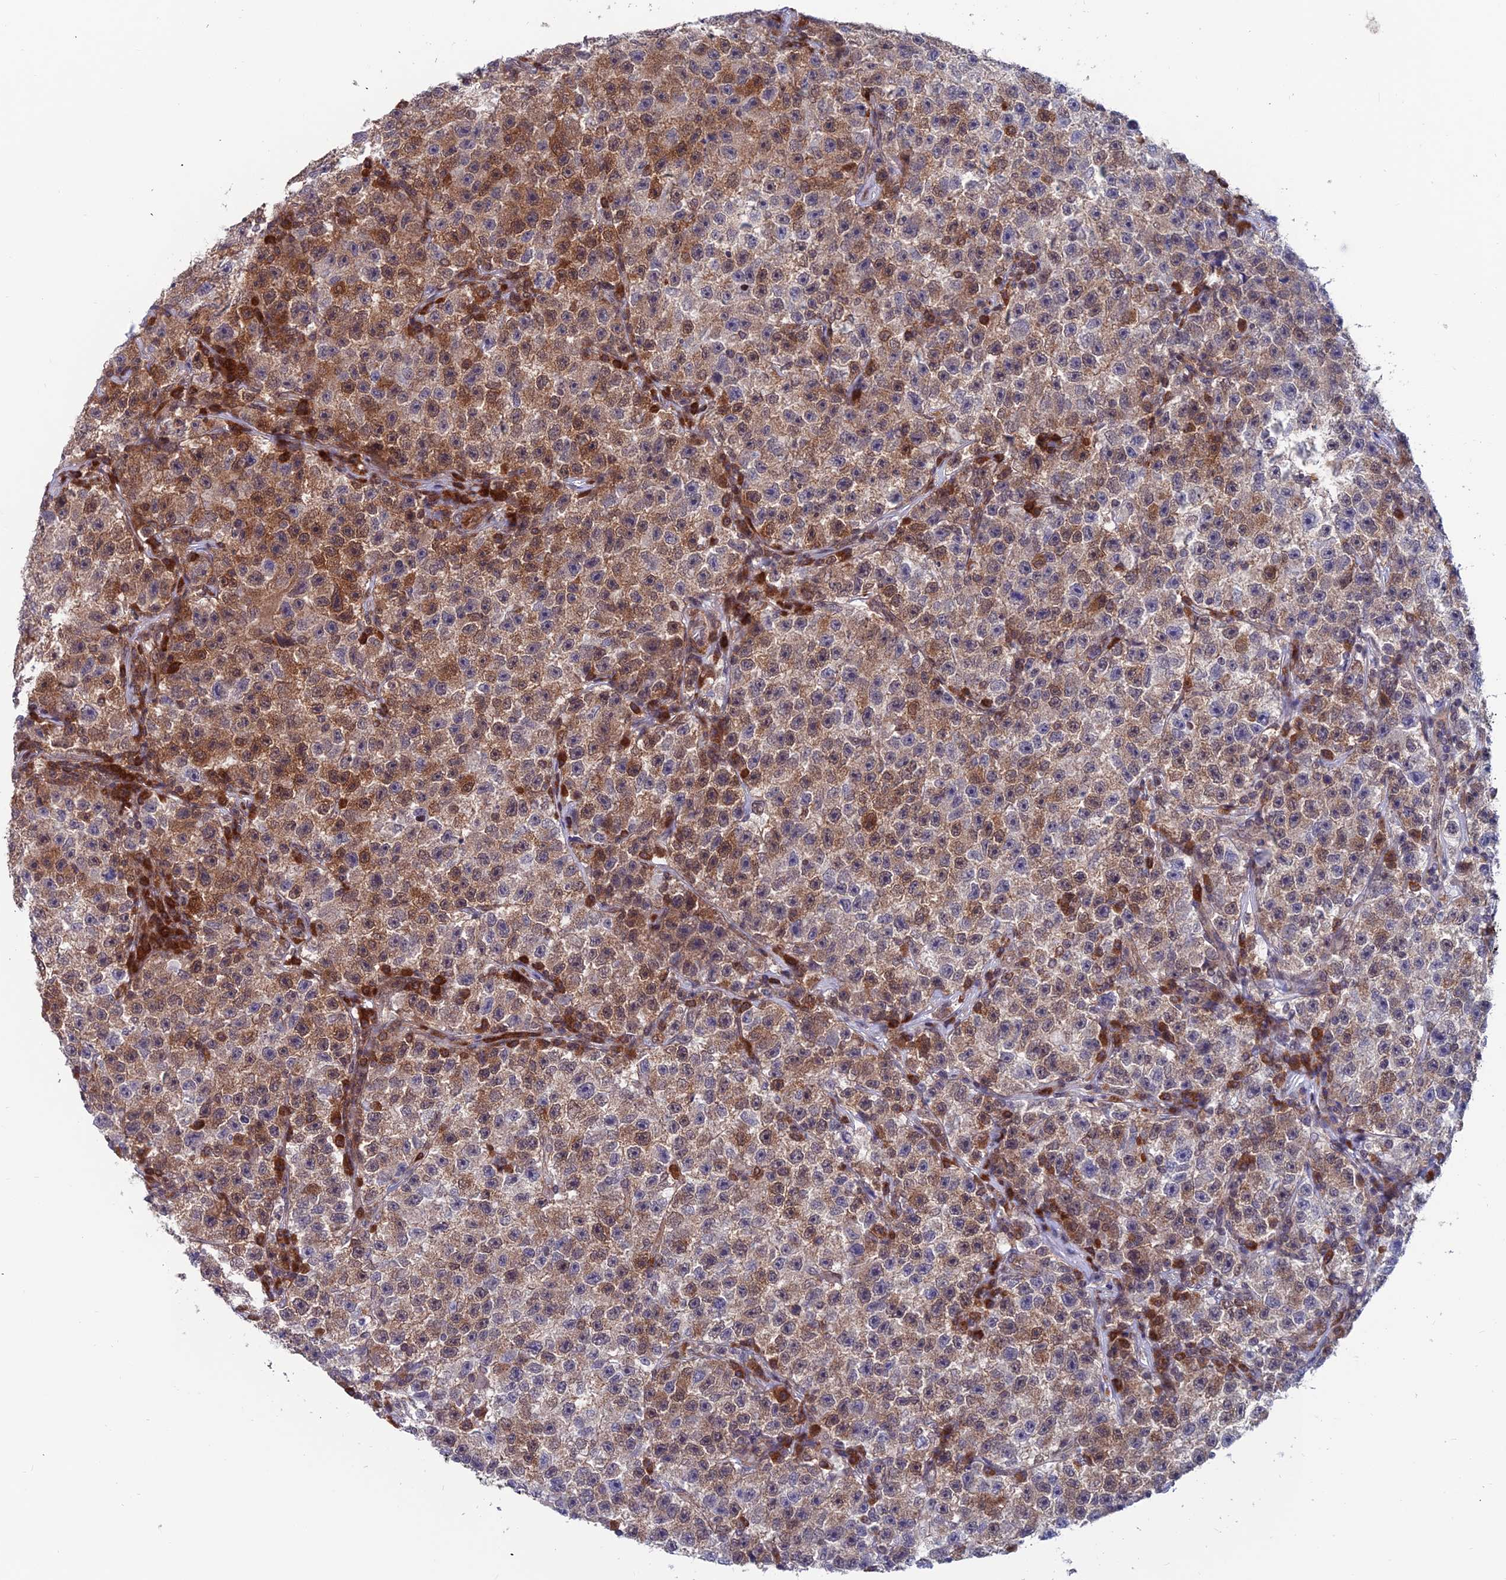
{"staining": {"intensity": "moderate", "quantity": ">75%", "location": "cytoplasmic/membranous"}, "tissue": "testis cancer", "cell_type": "Tumor cells", "image_type": "cancer", "snomed": [{"axis": "morphology", "description": "Seminoma, NOS"}, {"axis": "topography", "description": "Testis"}], "caption": "Protein expression analysis of human testis seminoma reveals moderate cytoplasmic/membranous expression in approximately >75% of tumor cells. (Stains: DAB (3,3'-diaminobenzidine) in brown, nuclei in blue, Microscopy: brightfield microscopy at high magnification).", "gene": "IGBP1", "patient": {"sex": "male", "age": 22}}